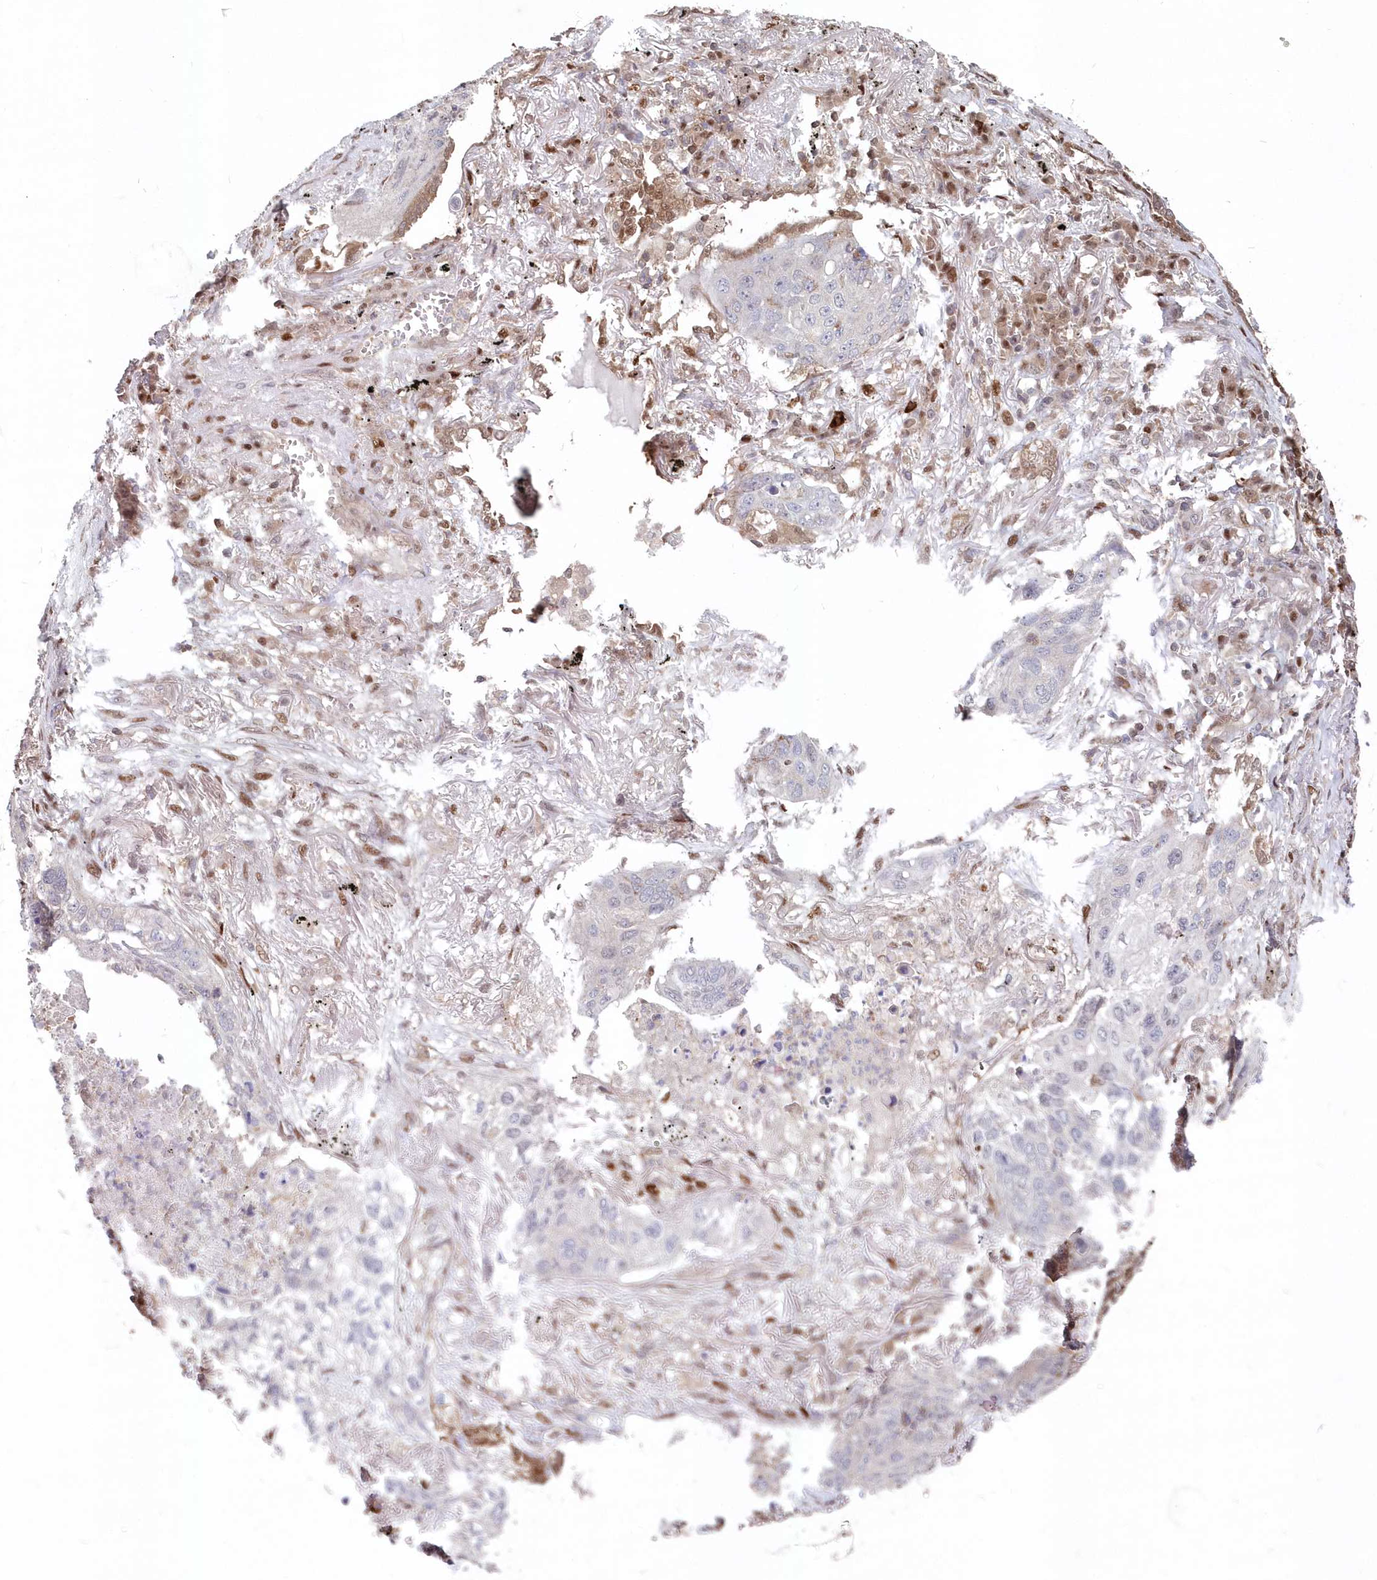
{"staining": {"intensity": "negative", "quantity": "none", "location": "none"}, "tissue": "lung cancer", "cell_type": "Tumor cells", "image_type": "cancer", "snomed": [{"axis": "morphology", "description": "Squamous cell carcinoma, NOS"}, {"axis": "topography", "description": "Lung"}], "caption": "This is a photomicrograph of immunohistochemistry staining of squamous cell carcinoma (lung), which shows no staining in tumor cells.", "gene": "ABHD14B", "patient": {"sex": "female", "age": 63}}